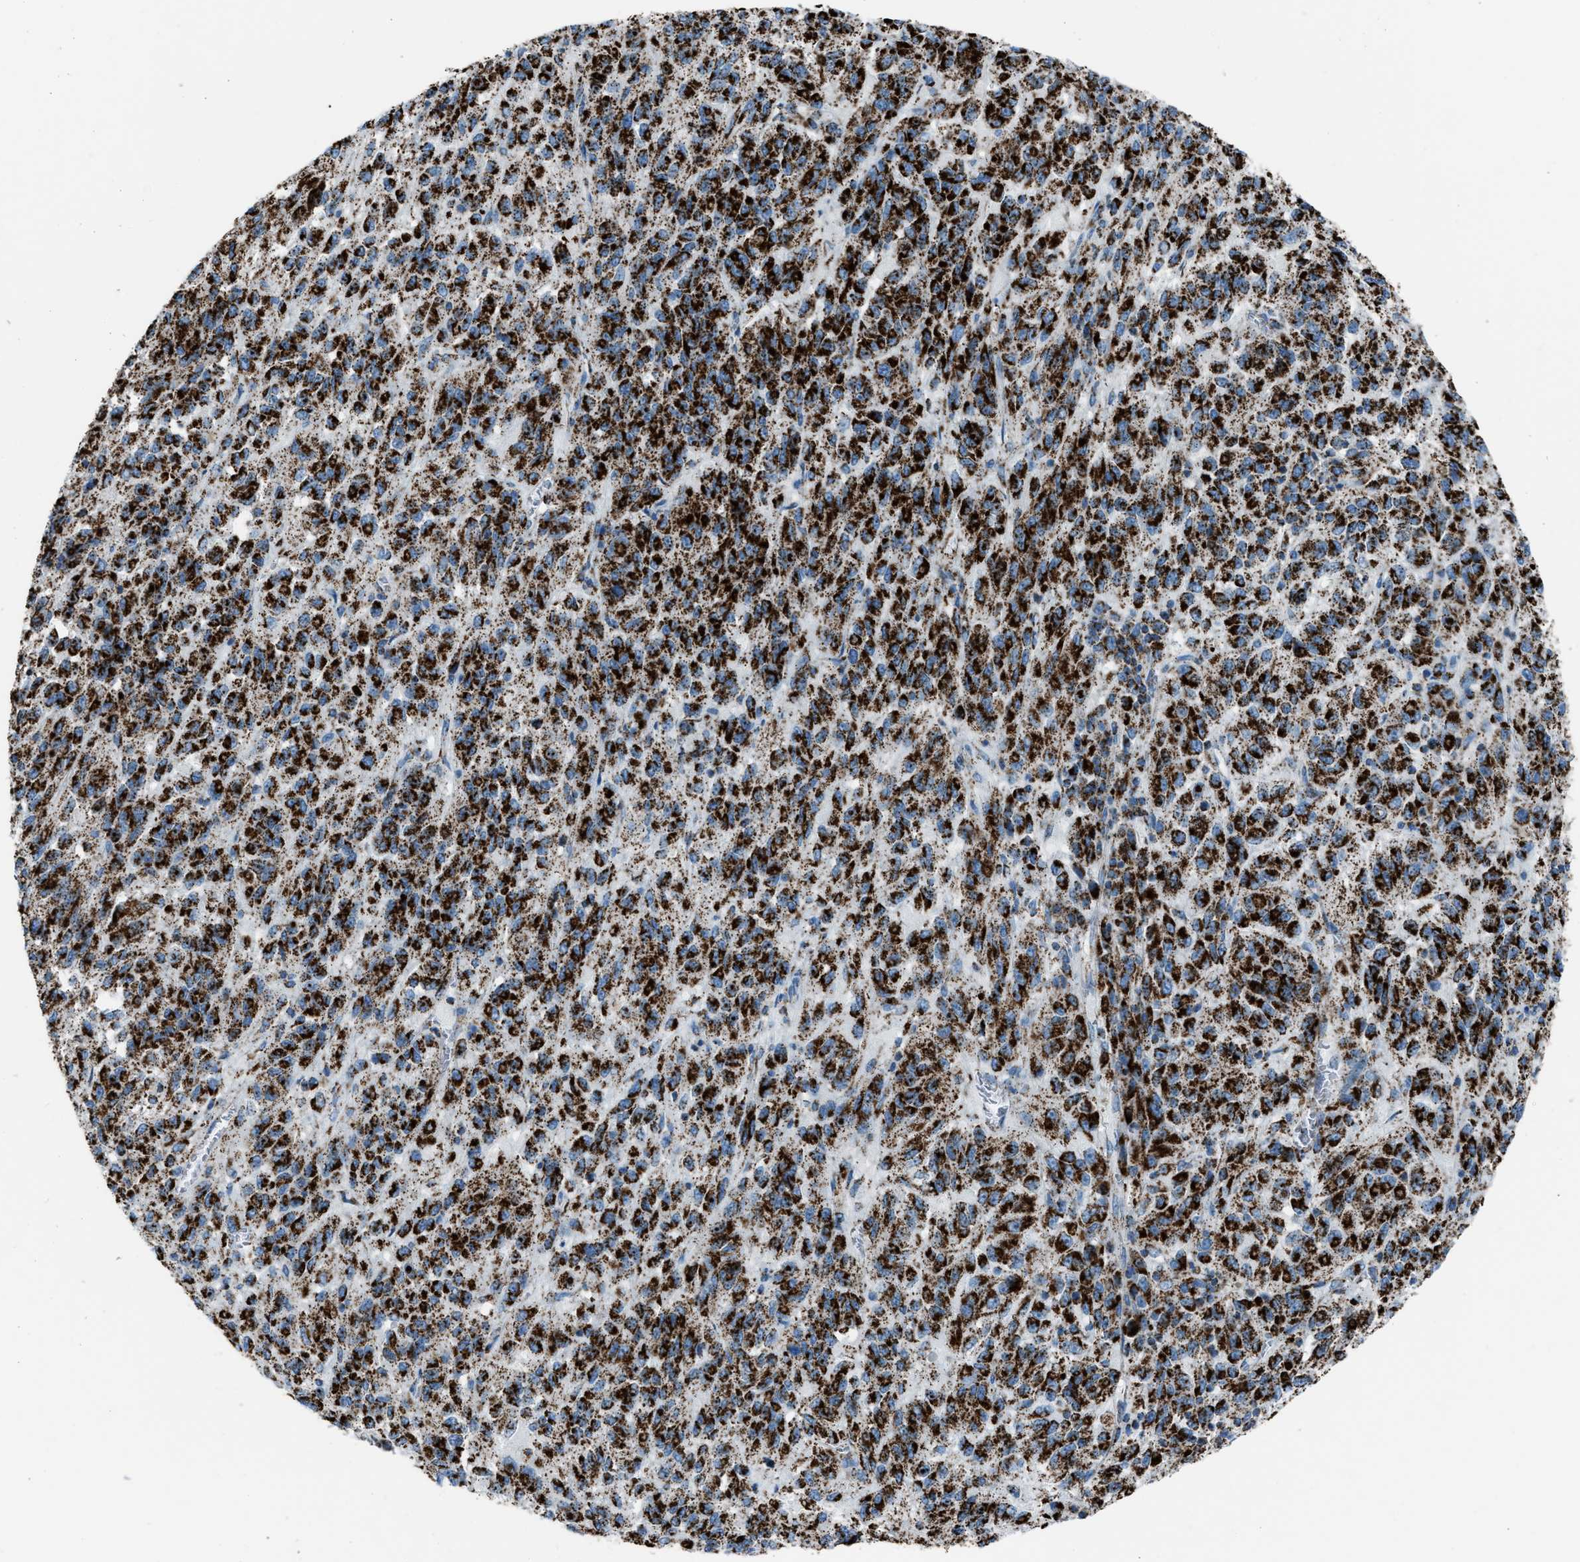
{"staining": {"intensity": "strong", "quantity": ">75%", "location": "cytoplasmic/membranous"}, "tissue": "melanoma", "cell_type": "Tumor cells", "image_type": "cancer", "snomed": [{"axis": "morphology", "description": "Malignant melanoma, Metastatic site"}, {"axis": "topography", "description": "Lung"}], "caption": "The micrograph demonstrates immunohistochemical staining of melanoma. There is strong cytoplasmic/membranous staining is identified in approximately >75% of tumor cells.", "gene": "MDH2", "patient": {"sex": "male", "age": 64}}